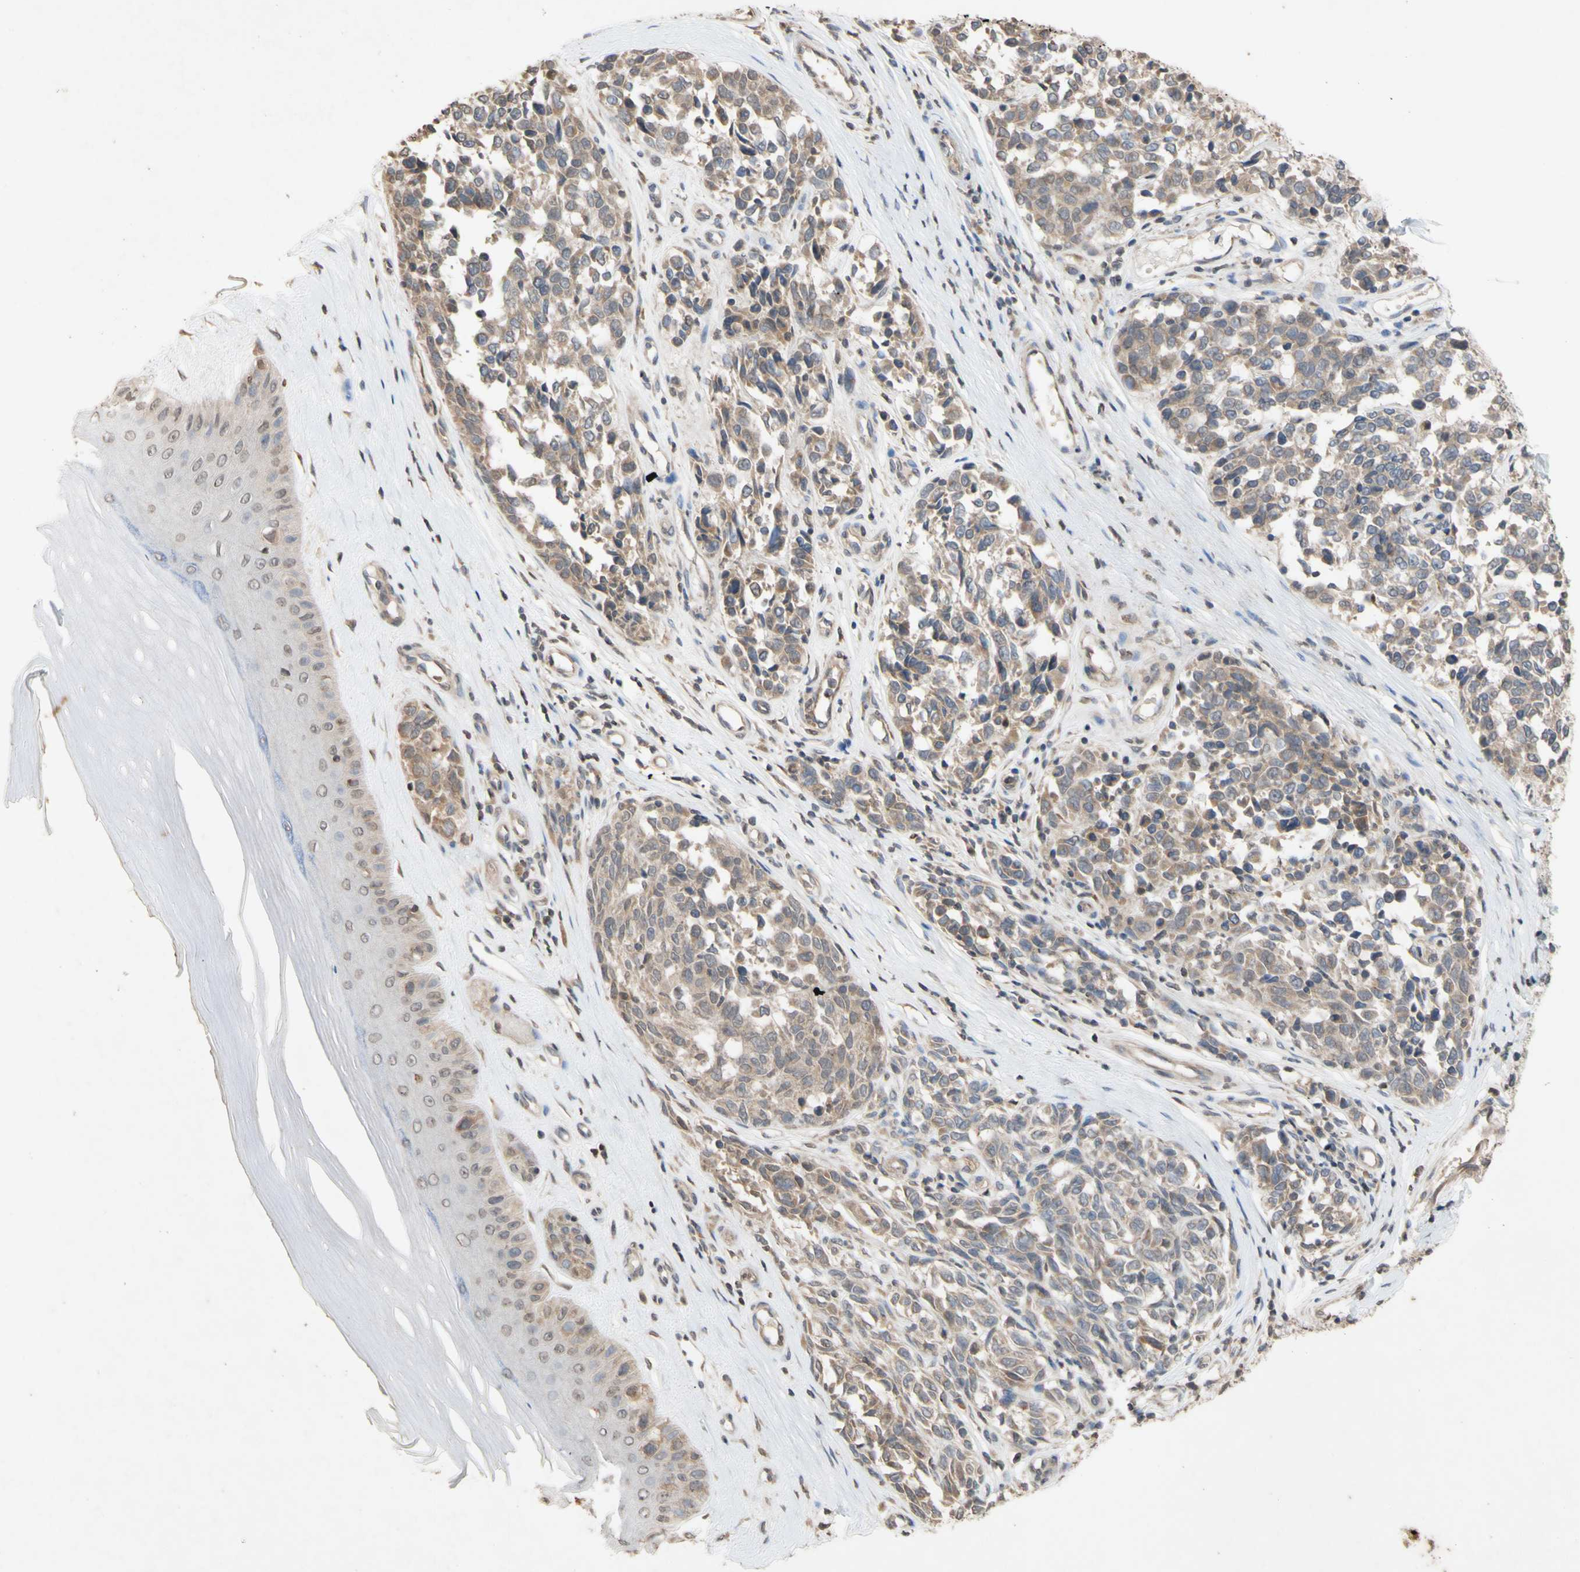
{"staining": {"intensity": "moderate", "quantity": ">75%", "location": "cytoplasmic/membranous"}, "tissue": "melanoma", "cell_type": "Tumor cells", "image_type": "cancer", "snomed": [{"axis": "morphology", "description": "Malignant melanoma, NOS"}, {"axis": "topography", "description": "Skin"}], "caption": "Protein positivity by immunohistochemistry (IHC) displays moderate cytoplasmic/membranous positivity in approximately >75% of tumor cells in melanoma.", "gene": "NECTIN3", "patient": {"sex": "female", "age": 64}}